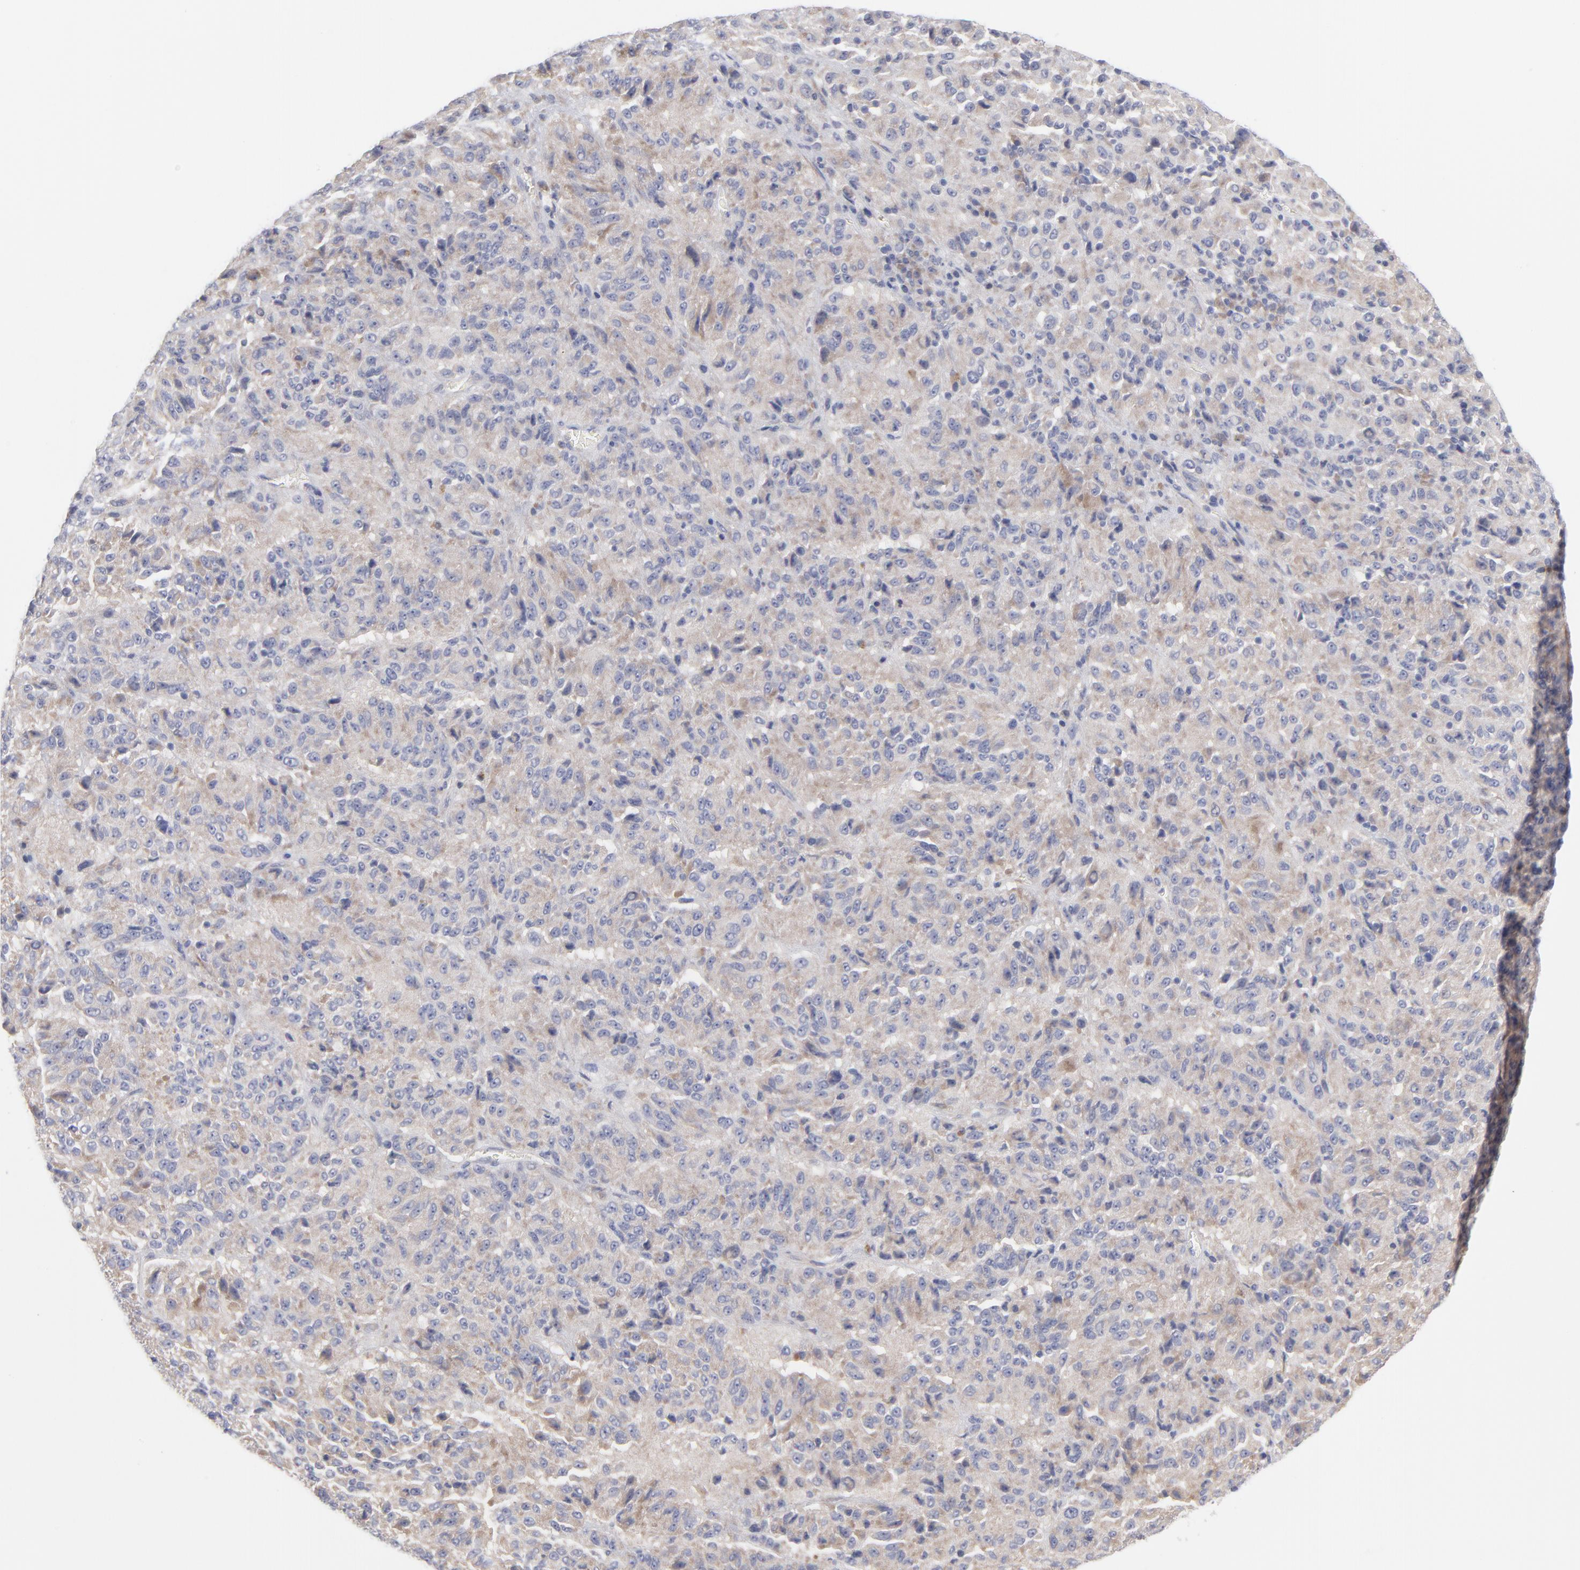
{"staining": {"intensity": "negative", "quantity": "none", "location": "none"}, "tissue": "melanoma", "cell_type": "Tumor cells", "image_type": "cancer", "snomed": [{"axis": "morphology", "description": "Malignant melanoma, Metastatic site"}, {"axis": "topography", "description": "Lung"}], "caption": "The image reveals no significant staining in tumor cells of malignant melanoma (metastatic site).", "gene": "RPS24", "patient": {"sex": "male", "age": 64}}